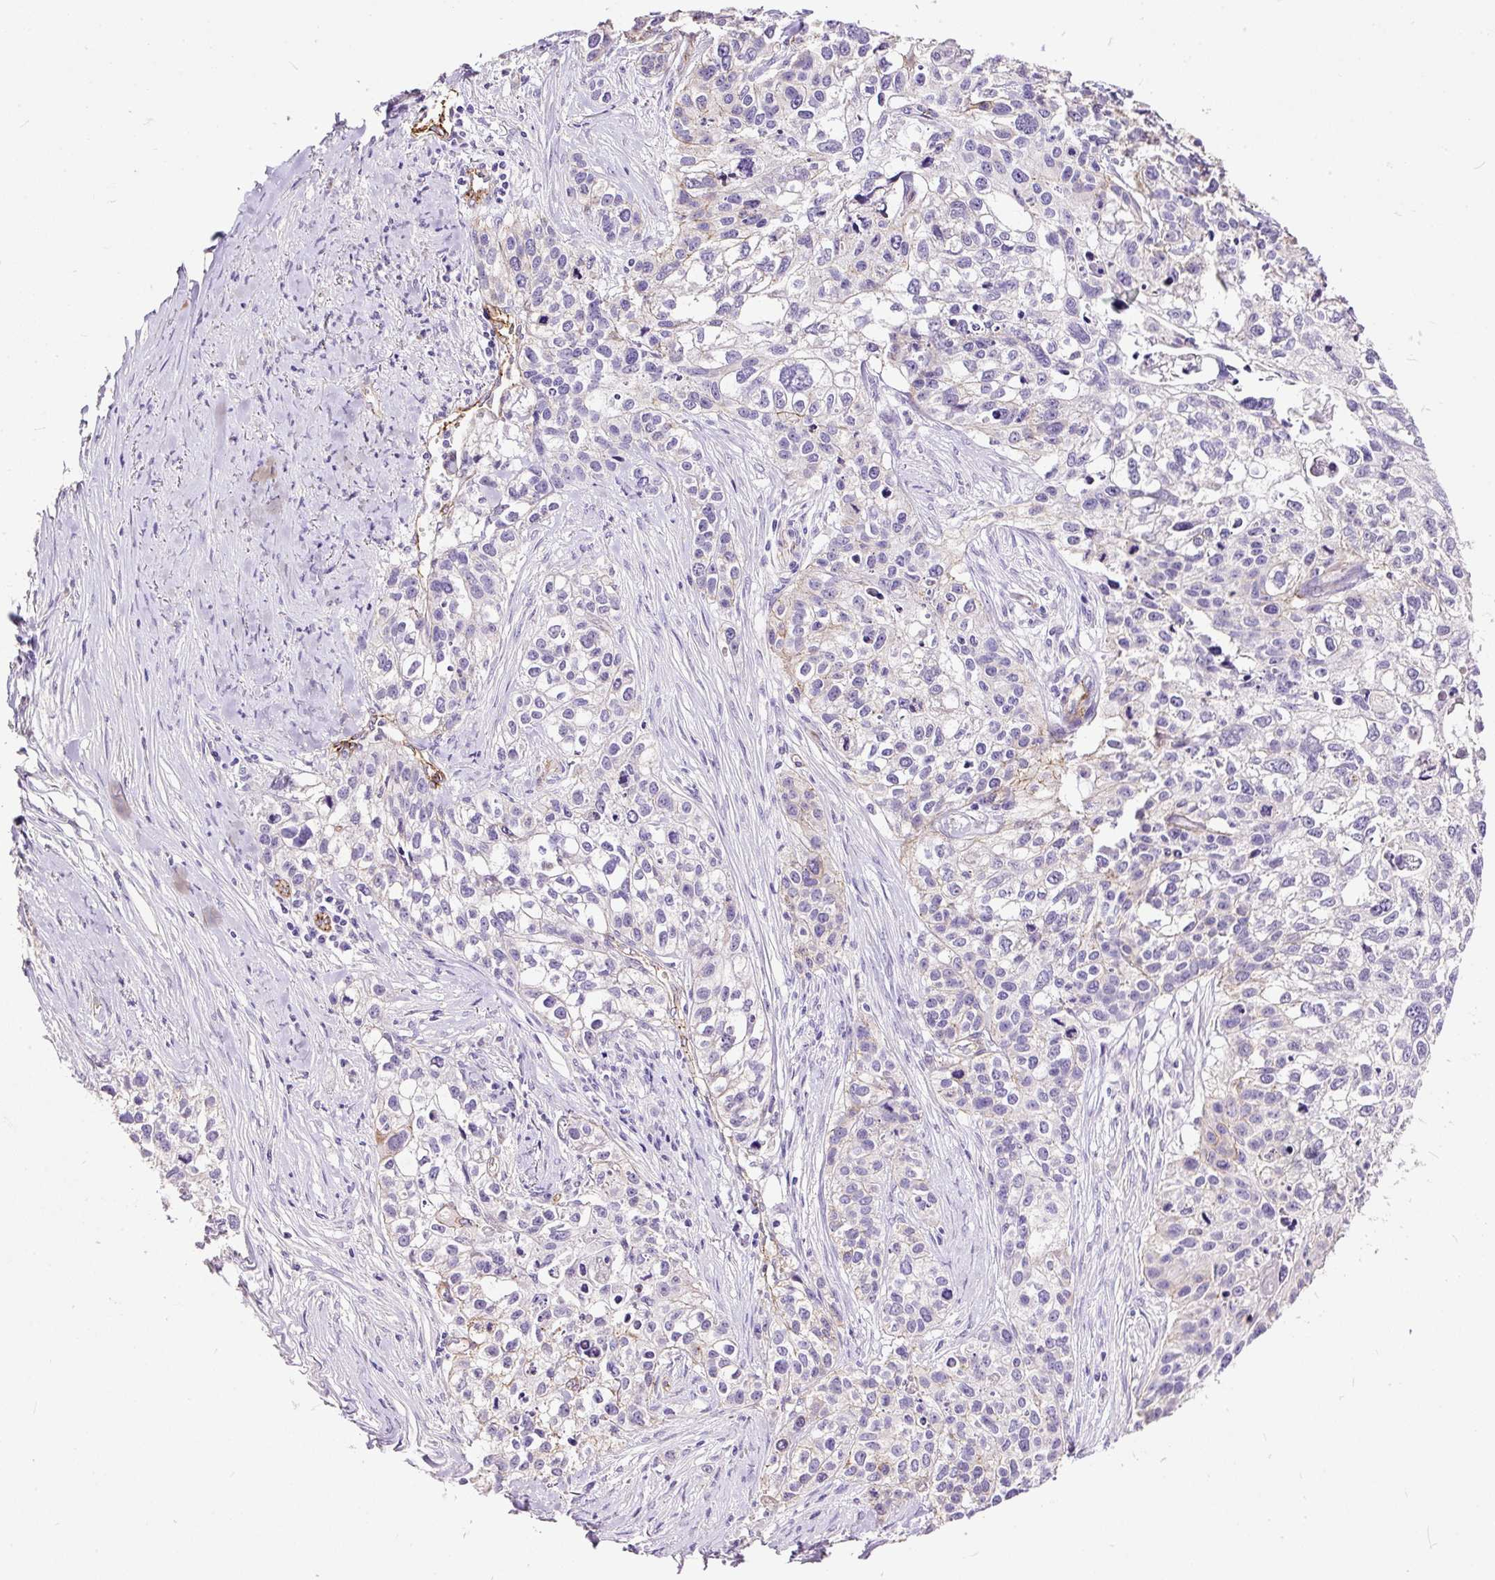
{"staining": {"intensity": "negative", "quantity": "none", "location": "none"}, "tissue": "lung cancer", "cell_type": "Tumor cells", "image_type": "cancer", "snomed": [{"axis": "morphology", "description": "Squamous cell carcinoma, NOS"}, {"axis": "topography", "description": "Lung"}], "caption": "Immunohistochemistry histopathology image of lung squamous cell carcinoma stained for a protein (brown), which demonstrates no expression in tumor cells.", "gene": "MAGEB16", "patient": {"sex": "male", "age": 74}}